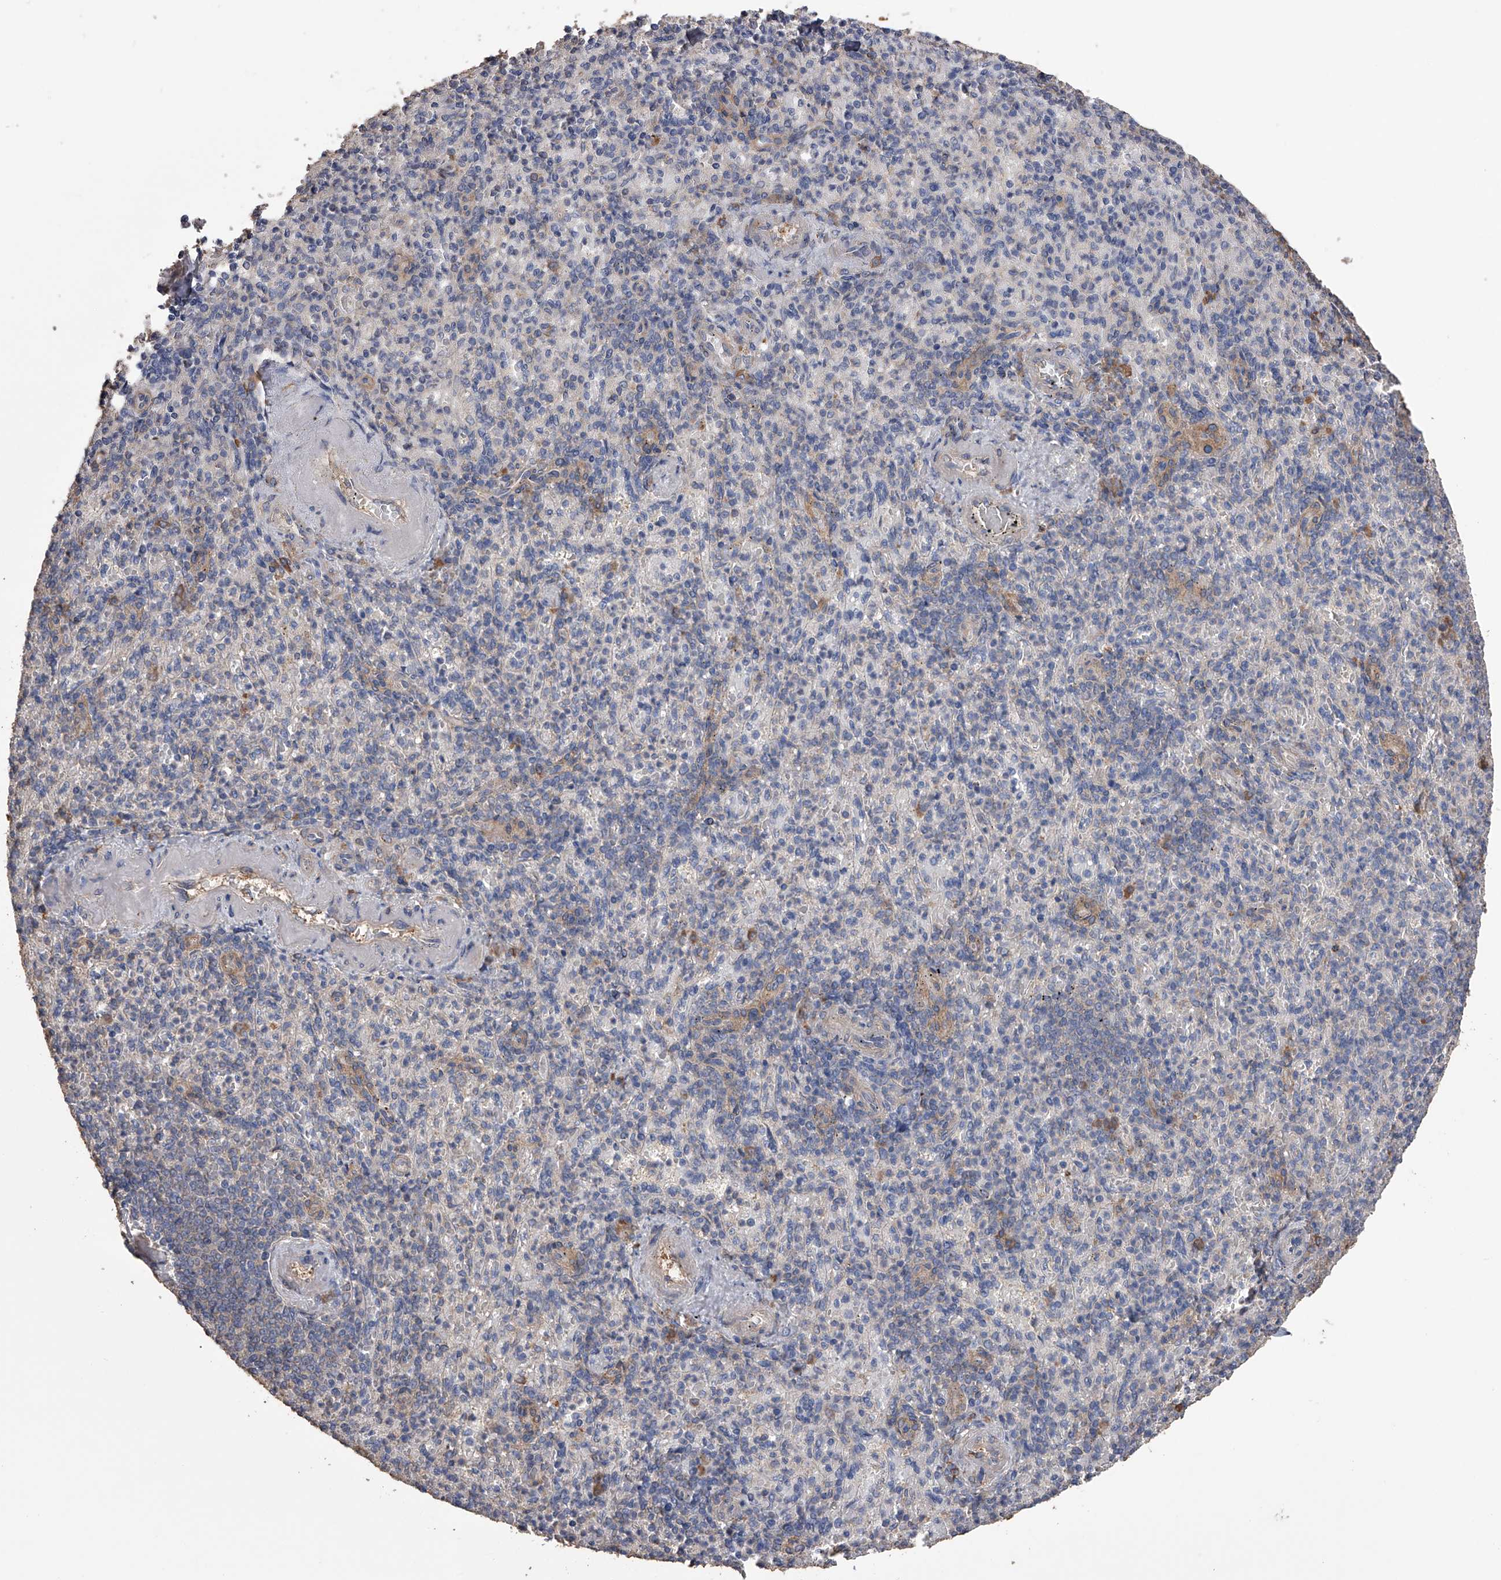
{"staining": {"intensity": "negative", "quantity": "none", "location": "none"}, "tissue": "spleen", "cell_type": "Cells in red pulp", "image_type": "normal", "snomed": [{"axis": "morphology", "description": "Normal tissue, NOS"}, {"axis": "topography", "description": "Spleen"}], "caption": "Photomicrograph shows no significant protein expression in cells in red pulp of benign spleen. (DAB (3,3'-diaminobenzidine) IHC, high magnification).", "gene": "ZNF343", "patient": {"sex": "female", "age": 74}}